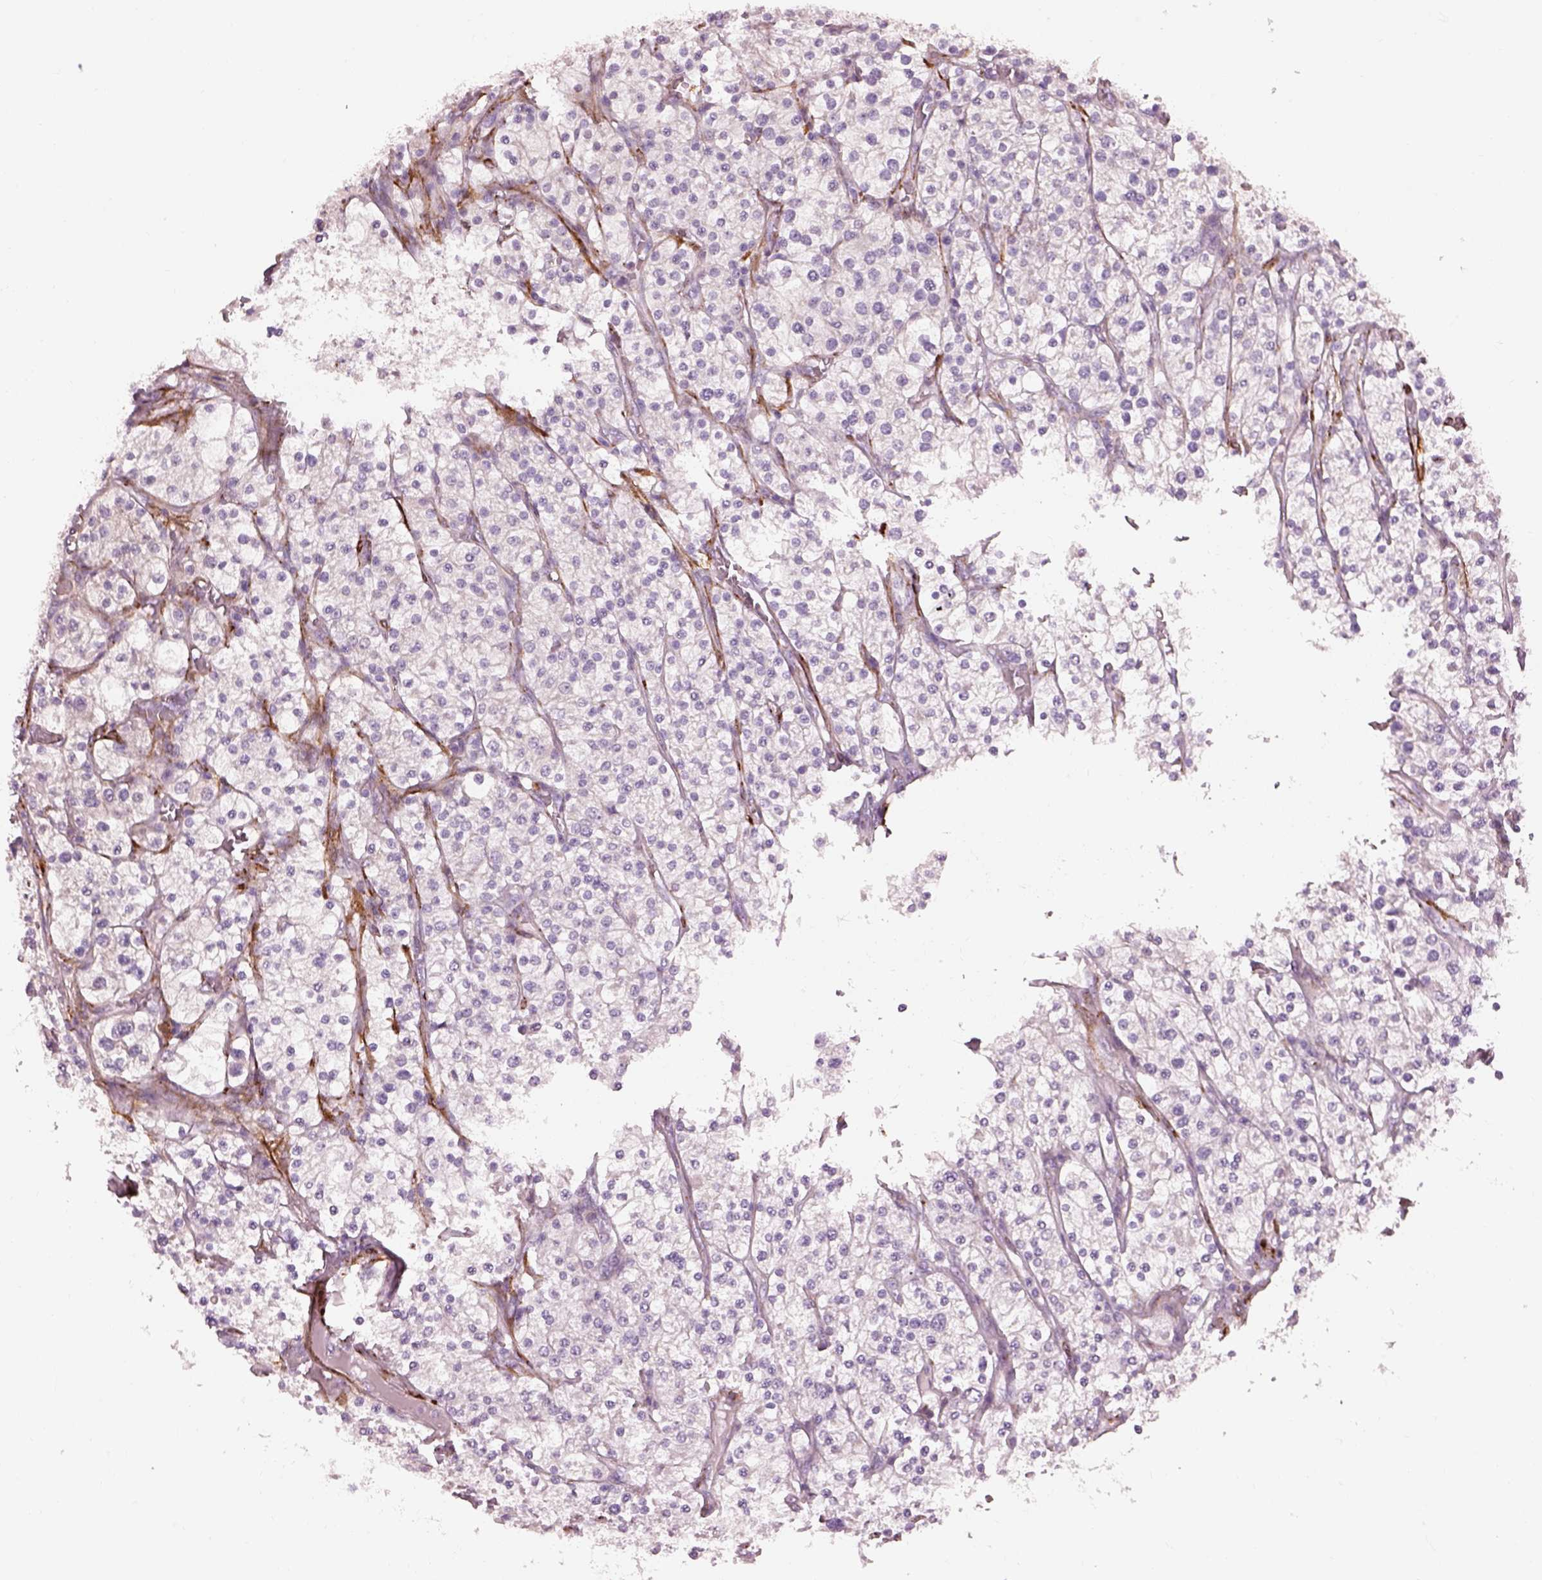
{"staining": {"intensity": "negative", "quantity": "none", "location": "none"}, "tissue": "renal cancer", "cell_type": "Tumor cells", "image_type": "cancer", "snomed": [{"axis": "morphology", "description": "Adenocarcinoma, NOS"}, {"axis": "topography", "description": "Kidney"}], "caption": "High power microscopy micrograph of an IHC micrograph of renal cancer (adenocarcinoma), revealing no significant staining in tumor cells.", "gene": "PRKCZ", "patient": {"sex": "male", "age": 80}}